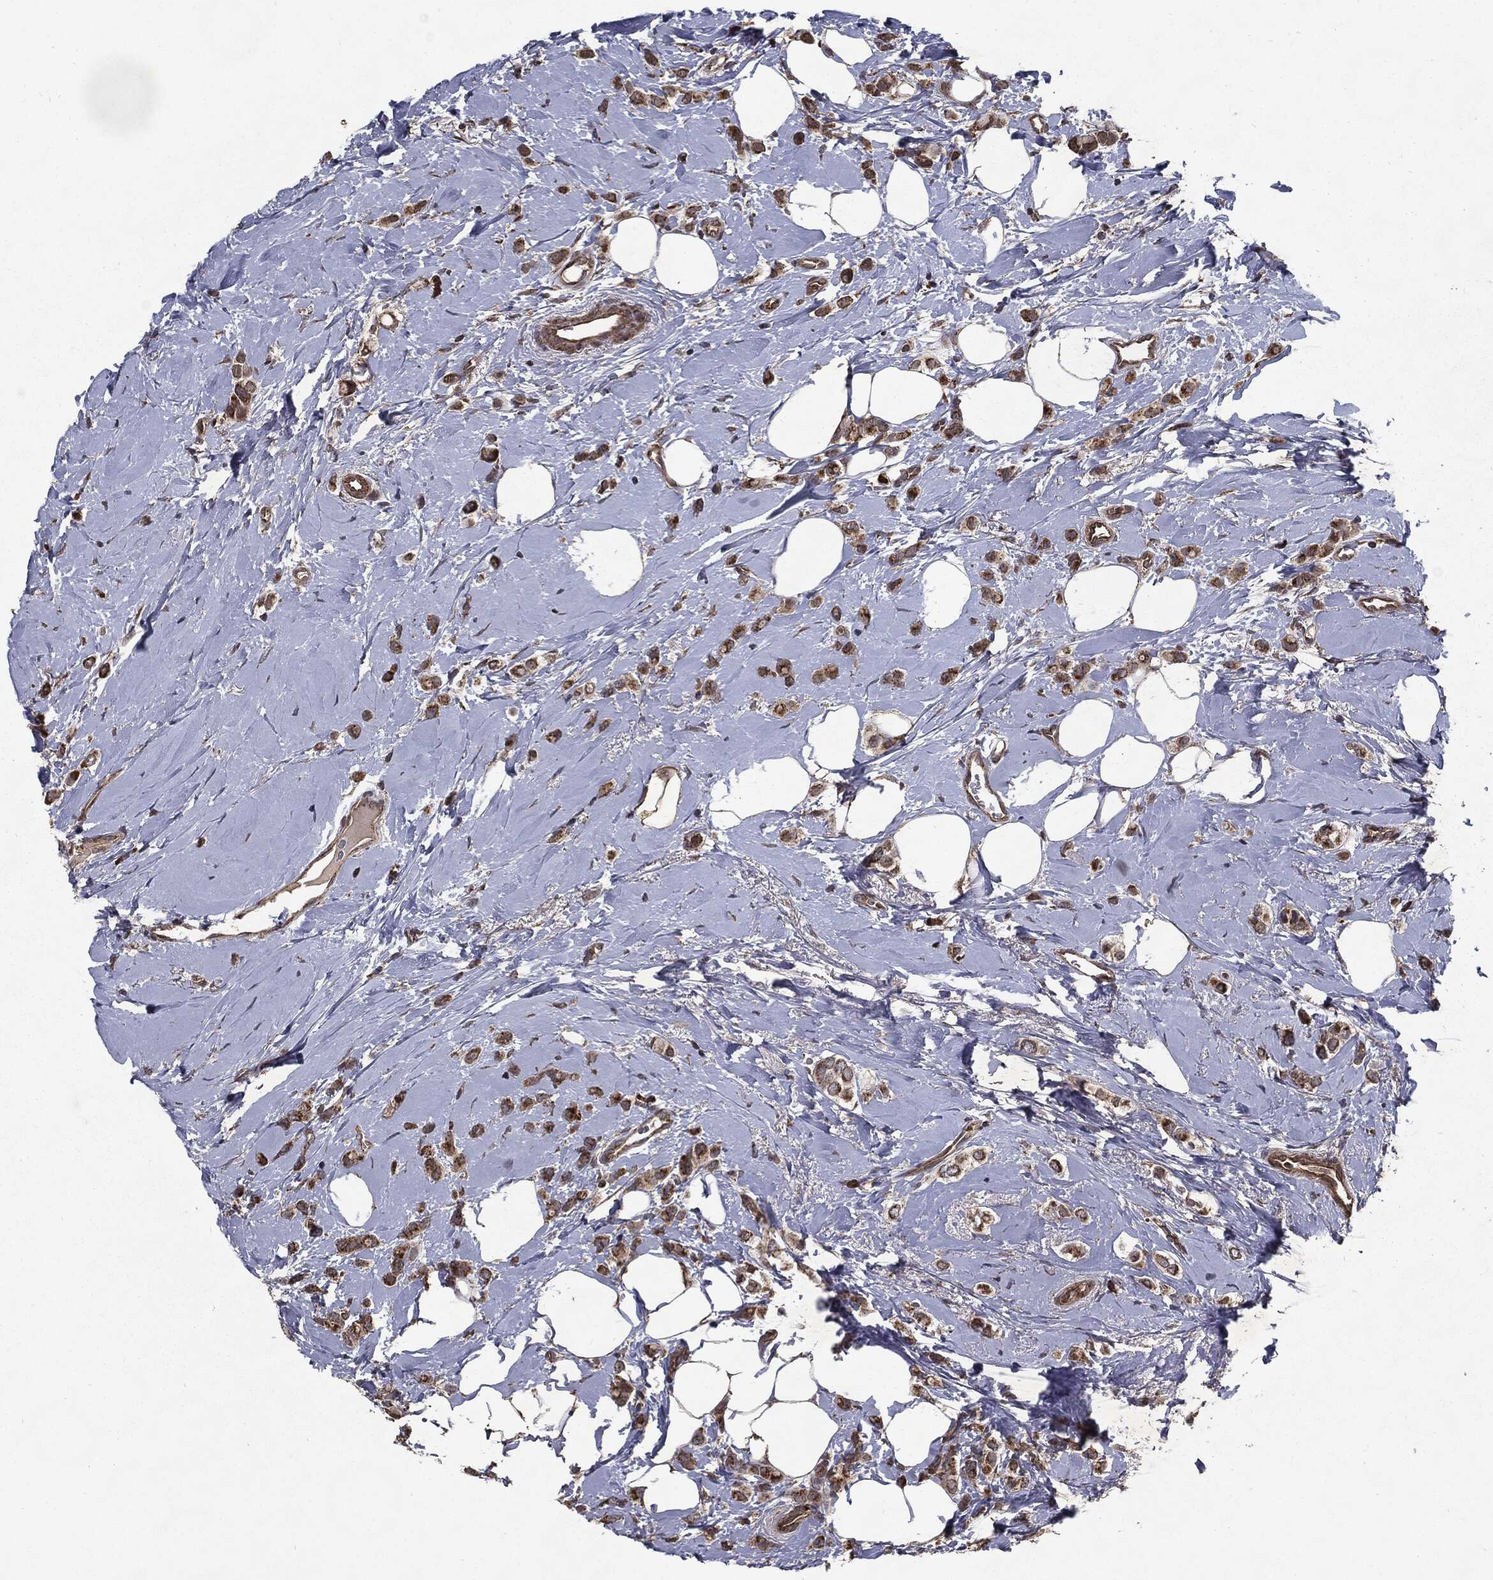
{"staining": {"intensity": "strong", "quantity": ">75%", "location": "cytoplasmic/membranous"}, "tissue": "breast cancer", "cell_type": "Tumor cells", "image_type": "cancer", "snomed": [{"axis": "morphology", "description": "Lobular carcinoma"}, {"axis": "topography", "description": "Breast"}], "caption": "Human breast lobular carcinoma stained with a protein marker displays strong staining in tumor cells.", "gene": "HDAC5", "patient": {"sex": "female", "age": 66}}